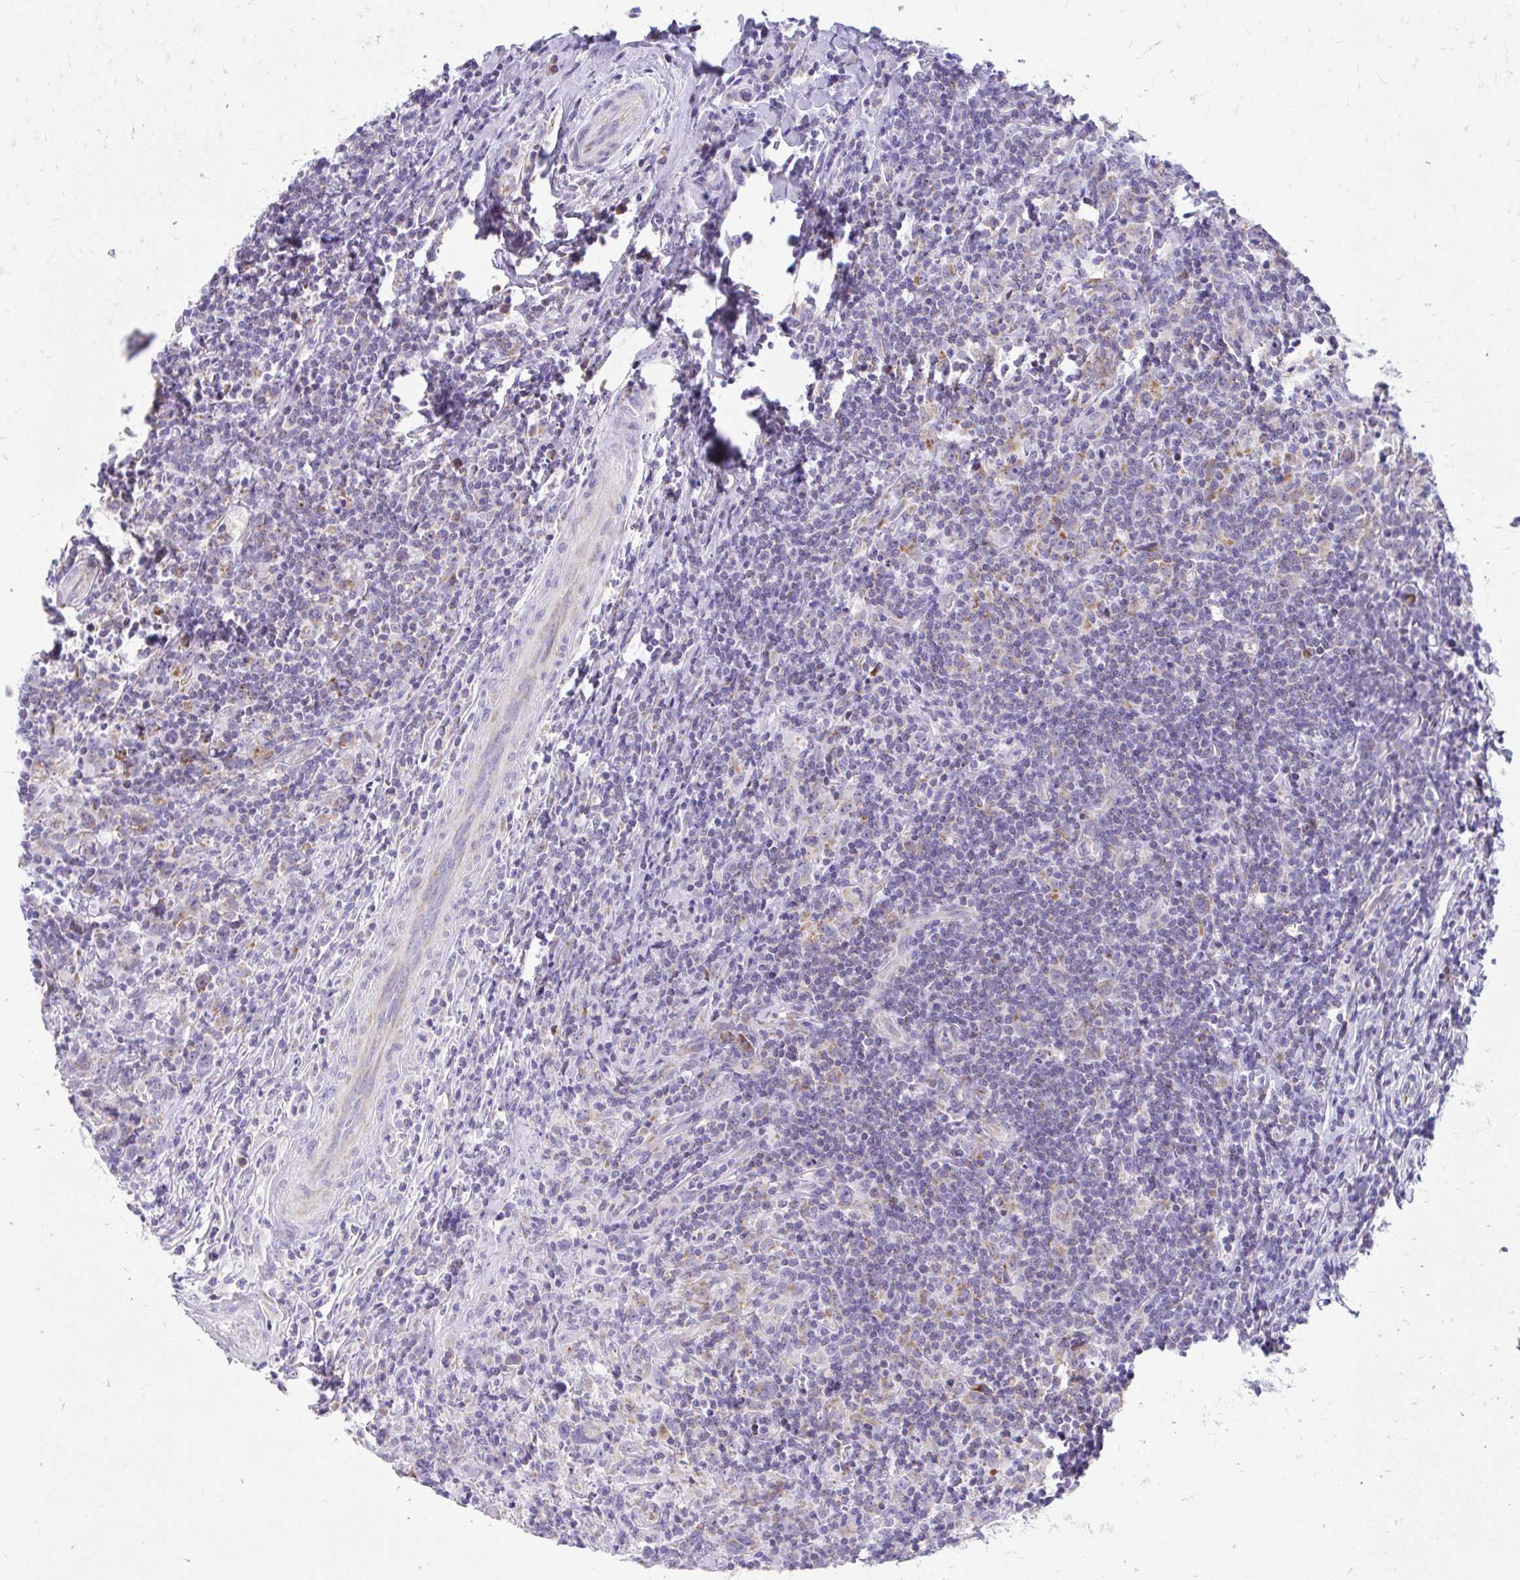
{"staining": {"intensity": "moderate", "quantity": "<25%", "location": "cytoplasmic/membranous"}, "tissue": "lymphoma", "cell_type": "Tumor cells", "image_type": "cancer", "snomed": [{"axis": "morphology", "description": "Hodgkin's disease, NOS"}, {"axis": "topography", "description": "Lymph node"}], "caption": "The image shows staining of lymphoma, revealing moderate cytoplasmic/membranous protein positivity (brown color) within tumor cells.", "gene": "MRPL19", "patient": {"sex": "female", "age": 18}}